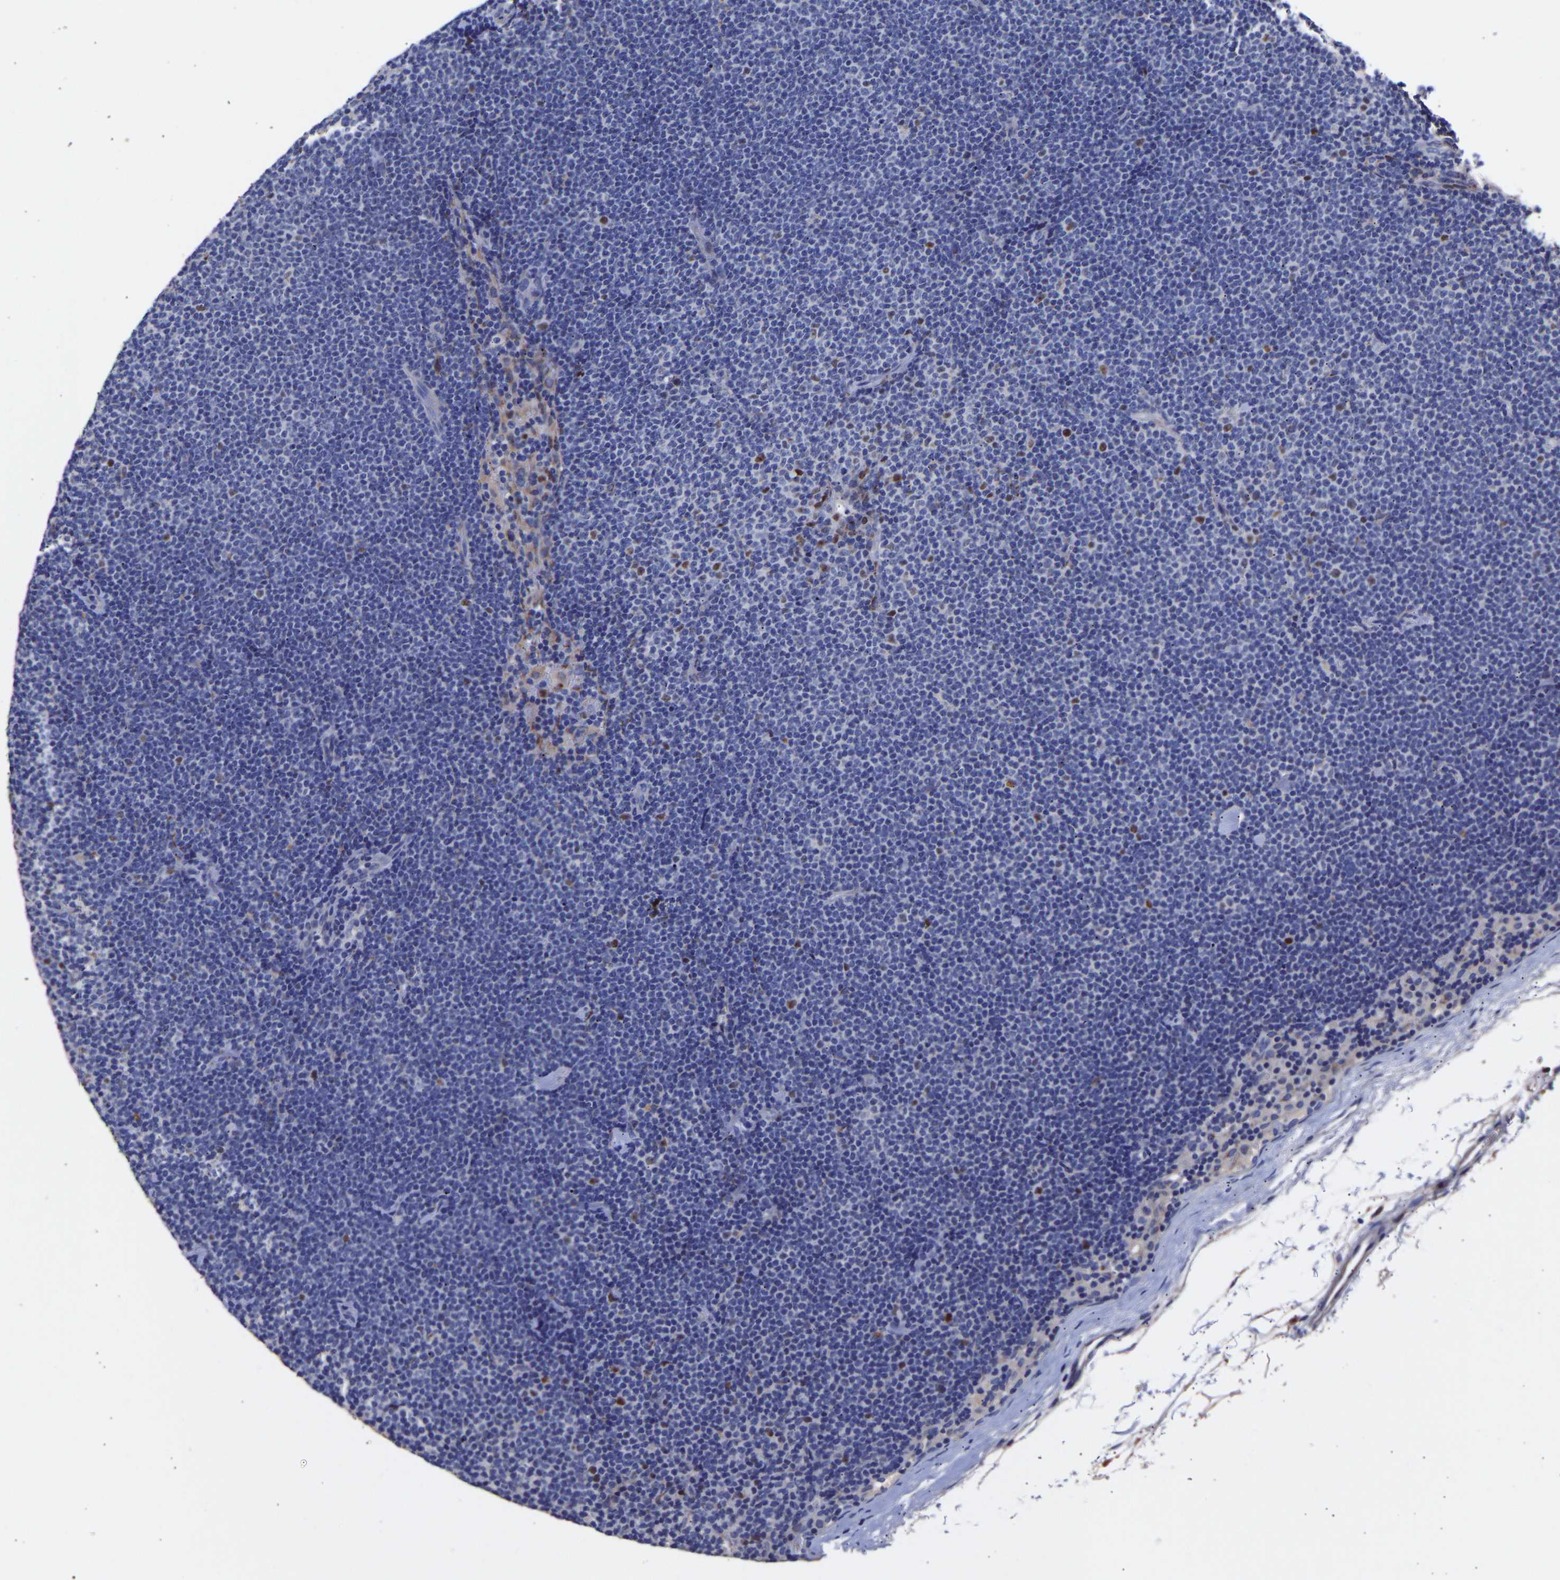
{"staining": {"intensity": "moderate", "quantity": "<25%", "location": "nuclear"}, "tissue": "lymphoma", "cell_type": "Tumor cells", "image_type": "cancer", "snomed": [{"axis": "morphology", "description": "Malignant lymphoma, non-Hodgkin's type, Low grade"}, {"axis": "topography", "description": "Lymph node"}], "caption": "An IHC photomicrograph of neoplastic tissue is shown. Protein staining in brown labels moderate nuclear positivity in low-grade malignant lymphoma, non-Hodgkin's type within tumor cells. (DAB IHC, brown staining for protein, blue staining for nuclei).", "gene": "SEM1", "patient": {"sex": "female", "age": 53}}